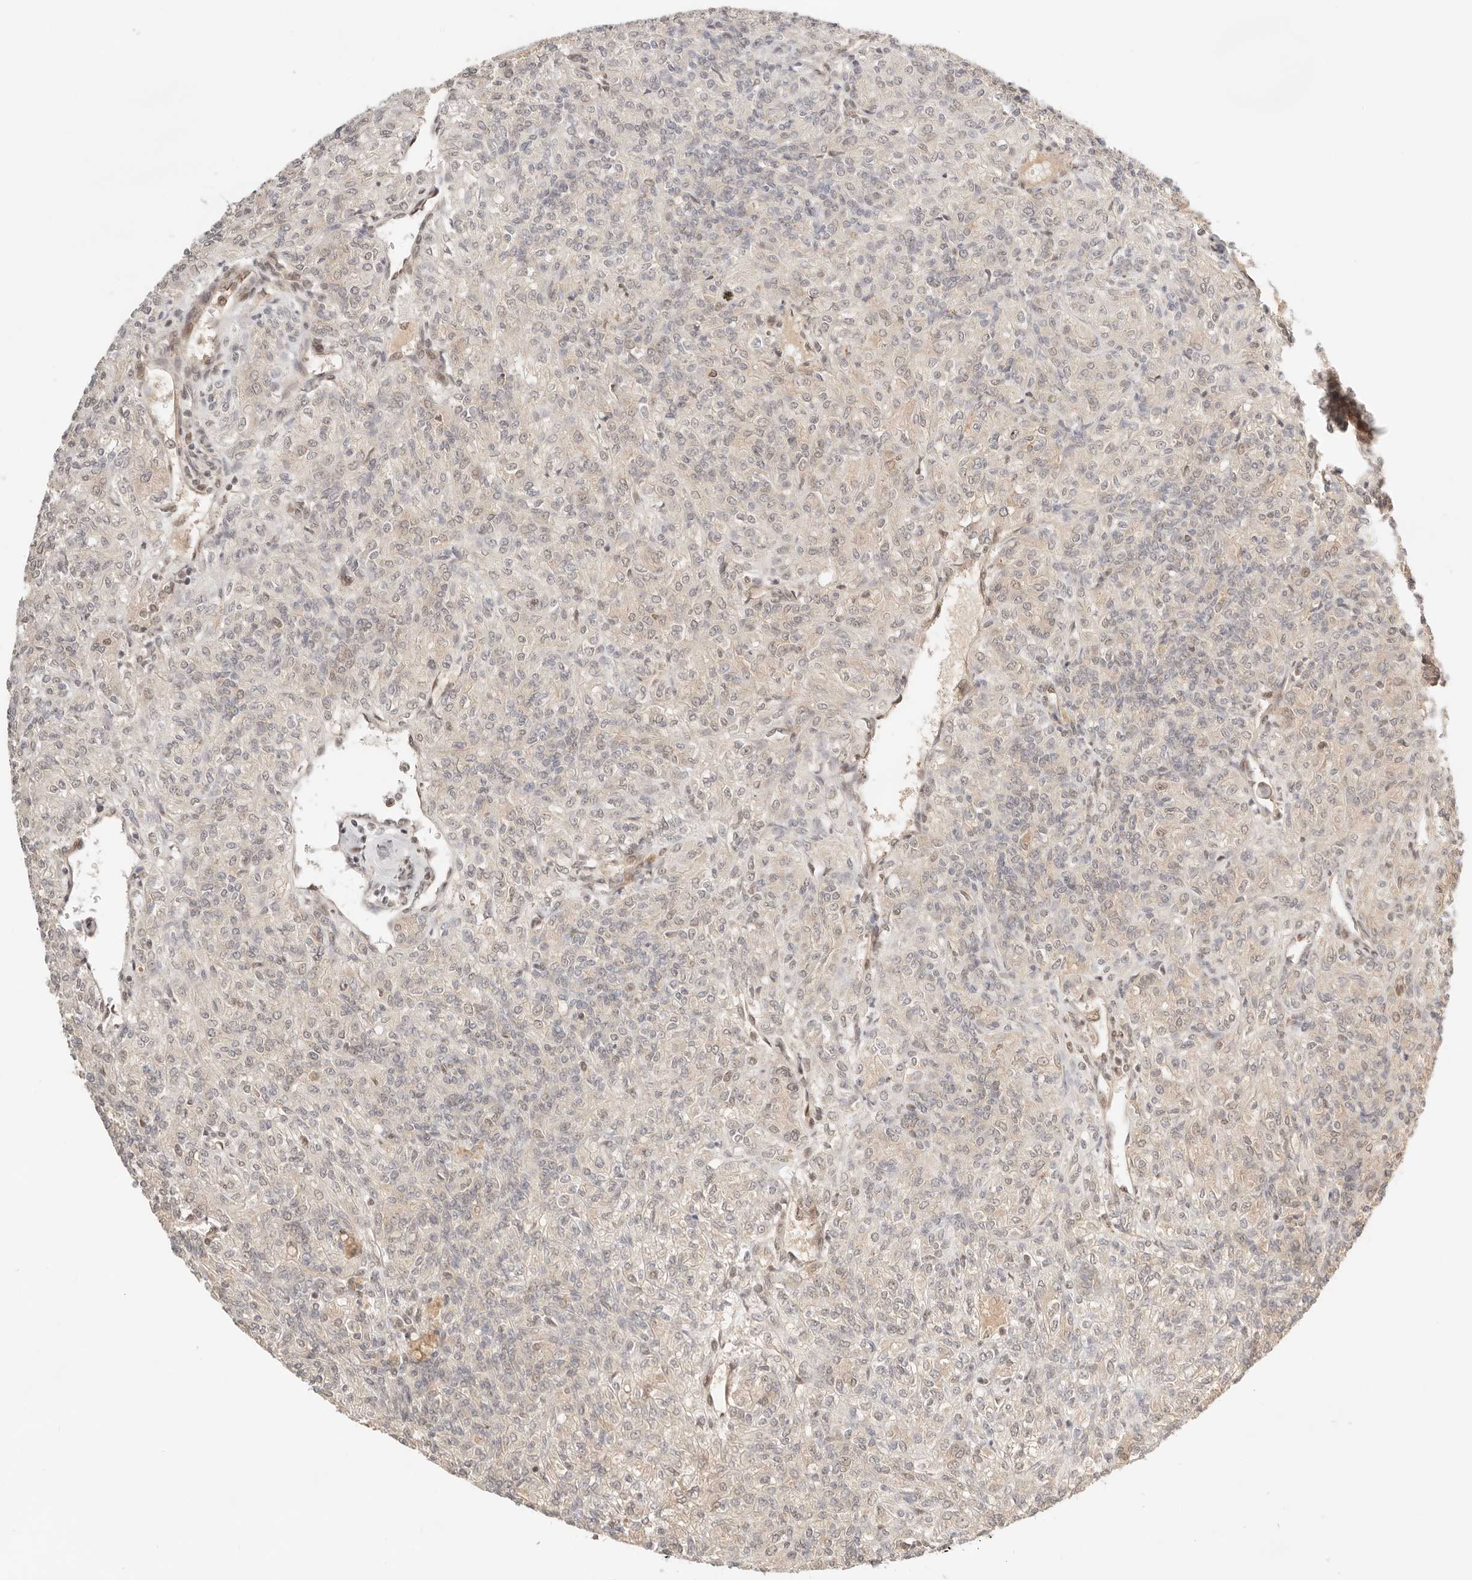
{"staining": {"intensity": "negative", "quantity": "none", "location": "none"}, "tissue": "renal cancer", "cell_type": "Tumor cells", "image_type": "cancer", "snomed": [{"axis": "morphology", "description": "Adenocarcinoma, NOS"}, {"axis": "topography", "description": "Kidney"}], "caption": "The photomicrograph demonstrates no significant staining in tumor cells of renal cancer (adenocarcinoma). (DAB (3,3'-diaminobenzidine) immunohistochemistry (IHC) visualized using brightfield microscopy, high magnification).", "gene": "GTF2E2", "patient": {"sex": "male", "age": 77}}